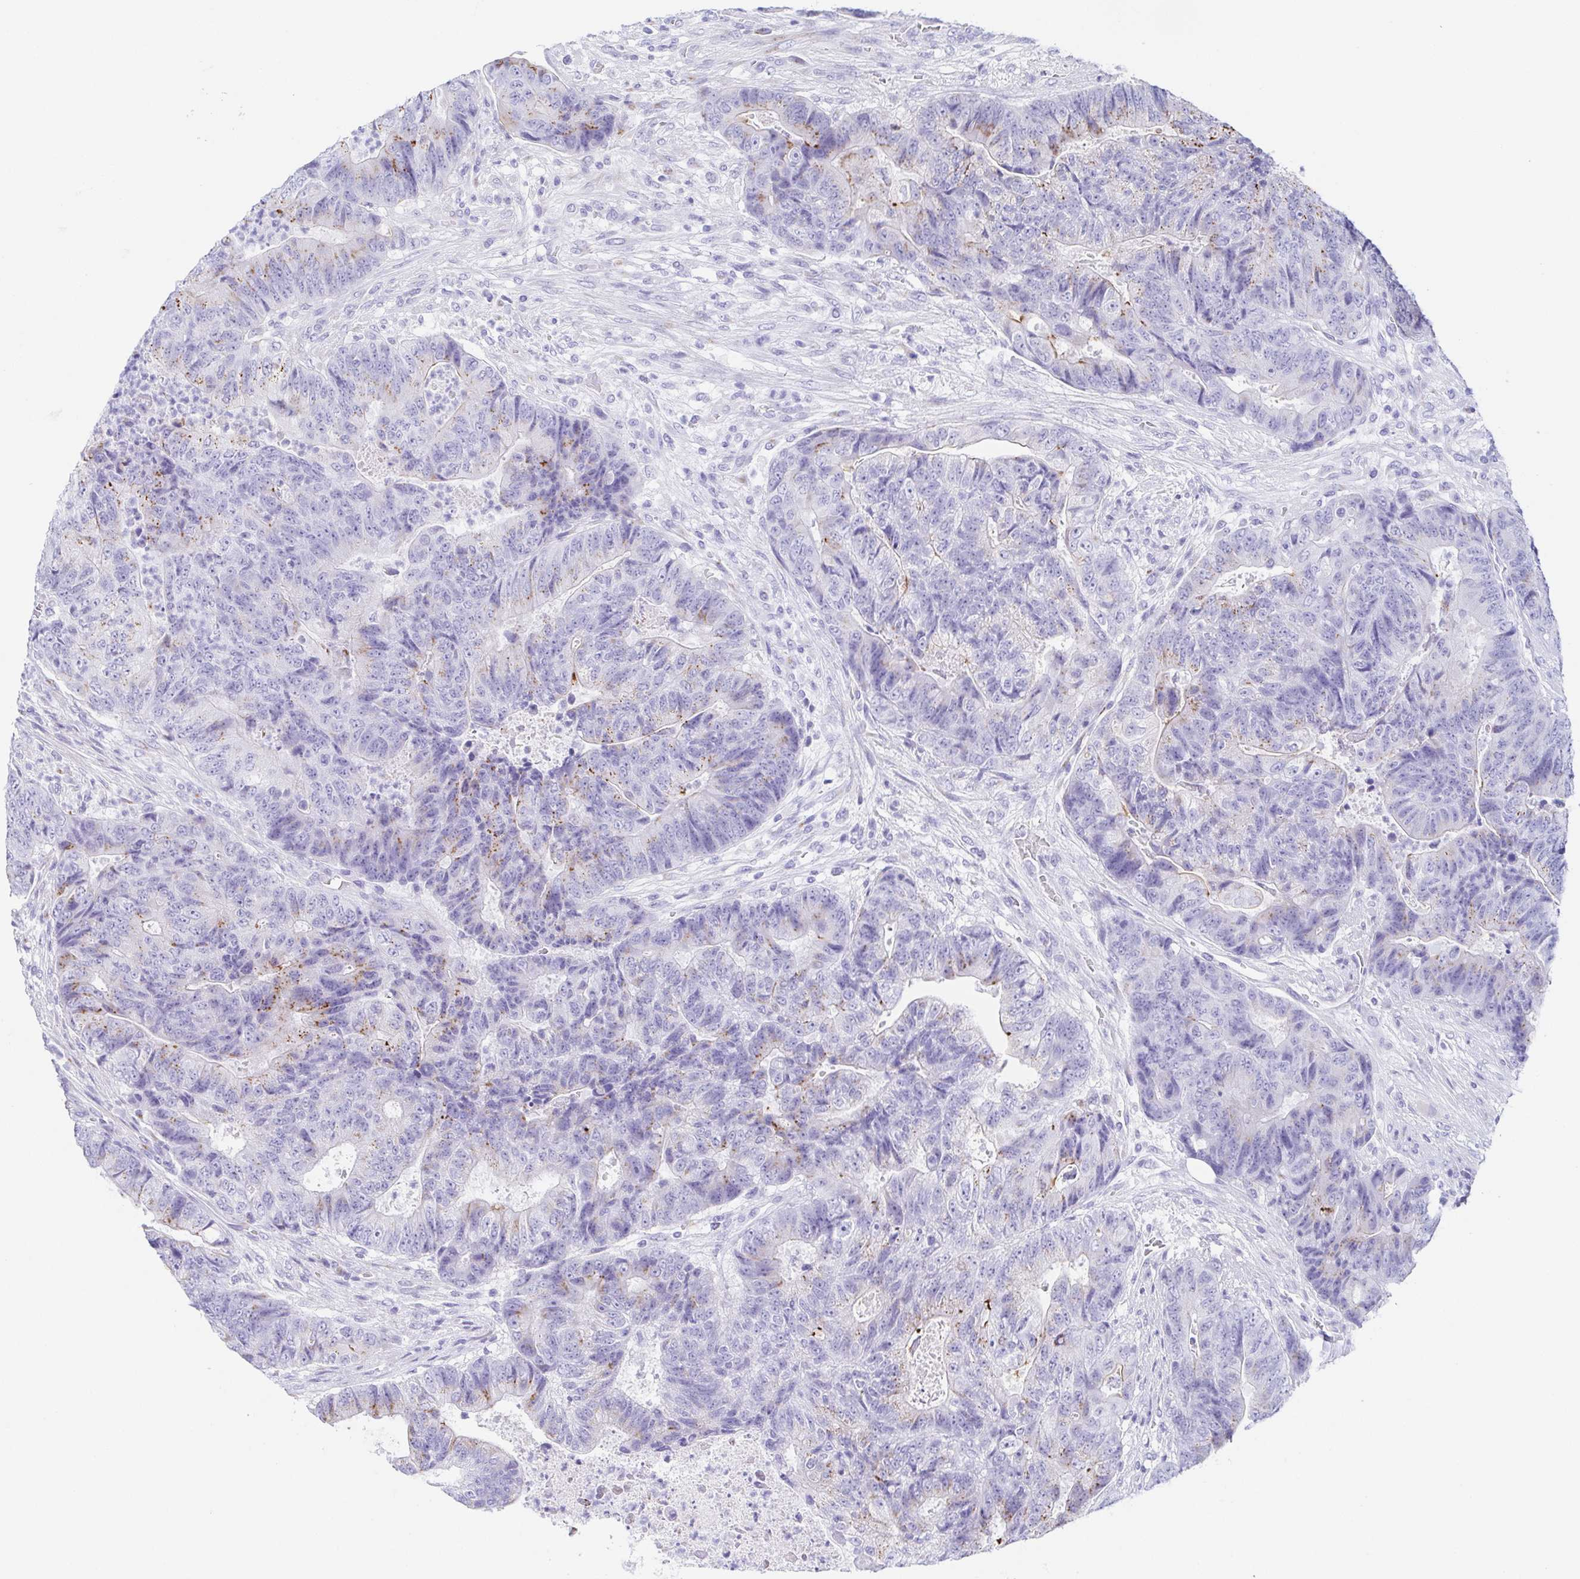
{"staining": {"intensity": "moderate", "quantity": "<25%", "location": "cytoplasmic/membranous"}, "tissue": "colorectal cancer", "cell_type": "Tumor cells", "image_type": "cancer", "snomed": [{"axis": "morphology", "description": "Normal tissue, NOS"}, {"axis": "morphology", "description": "Adenocarcinoma, NOS"}, {"axis": "topography", "description": "Colon"}], "caption": "Immunohistochemistry (IHC) of human colorectal adenocarcinoma shows low levels of moderate cytoplasmic/membranous expression in about <25% of tumor cells.", "gene": "LDLRAD1", "patient": {"sex": "female", "age": 48}}